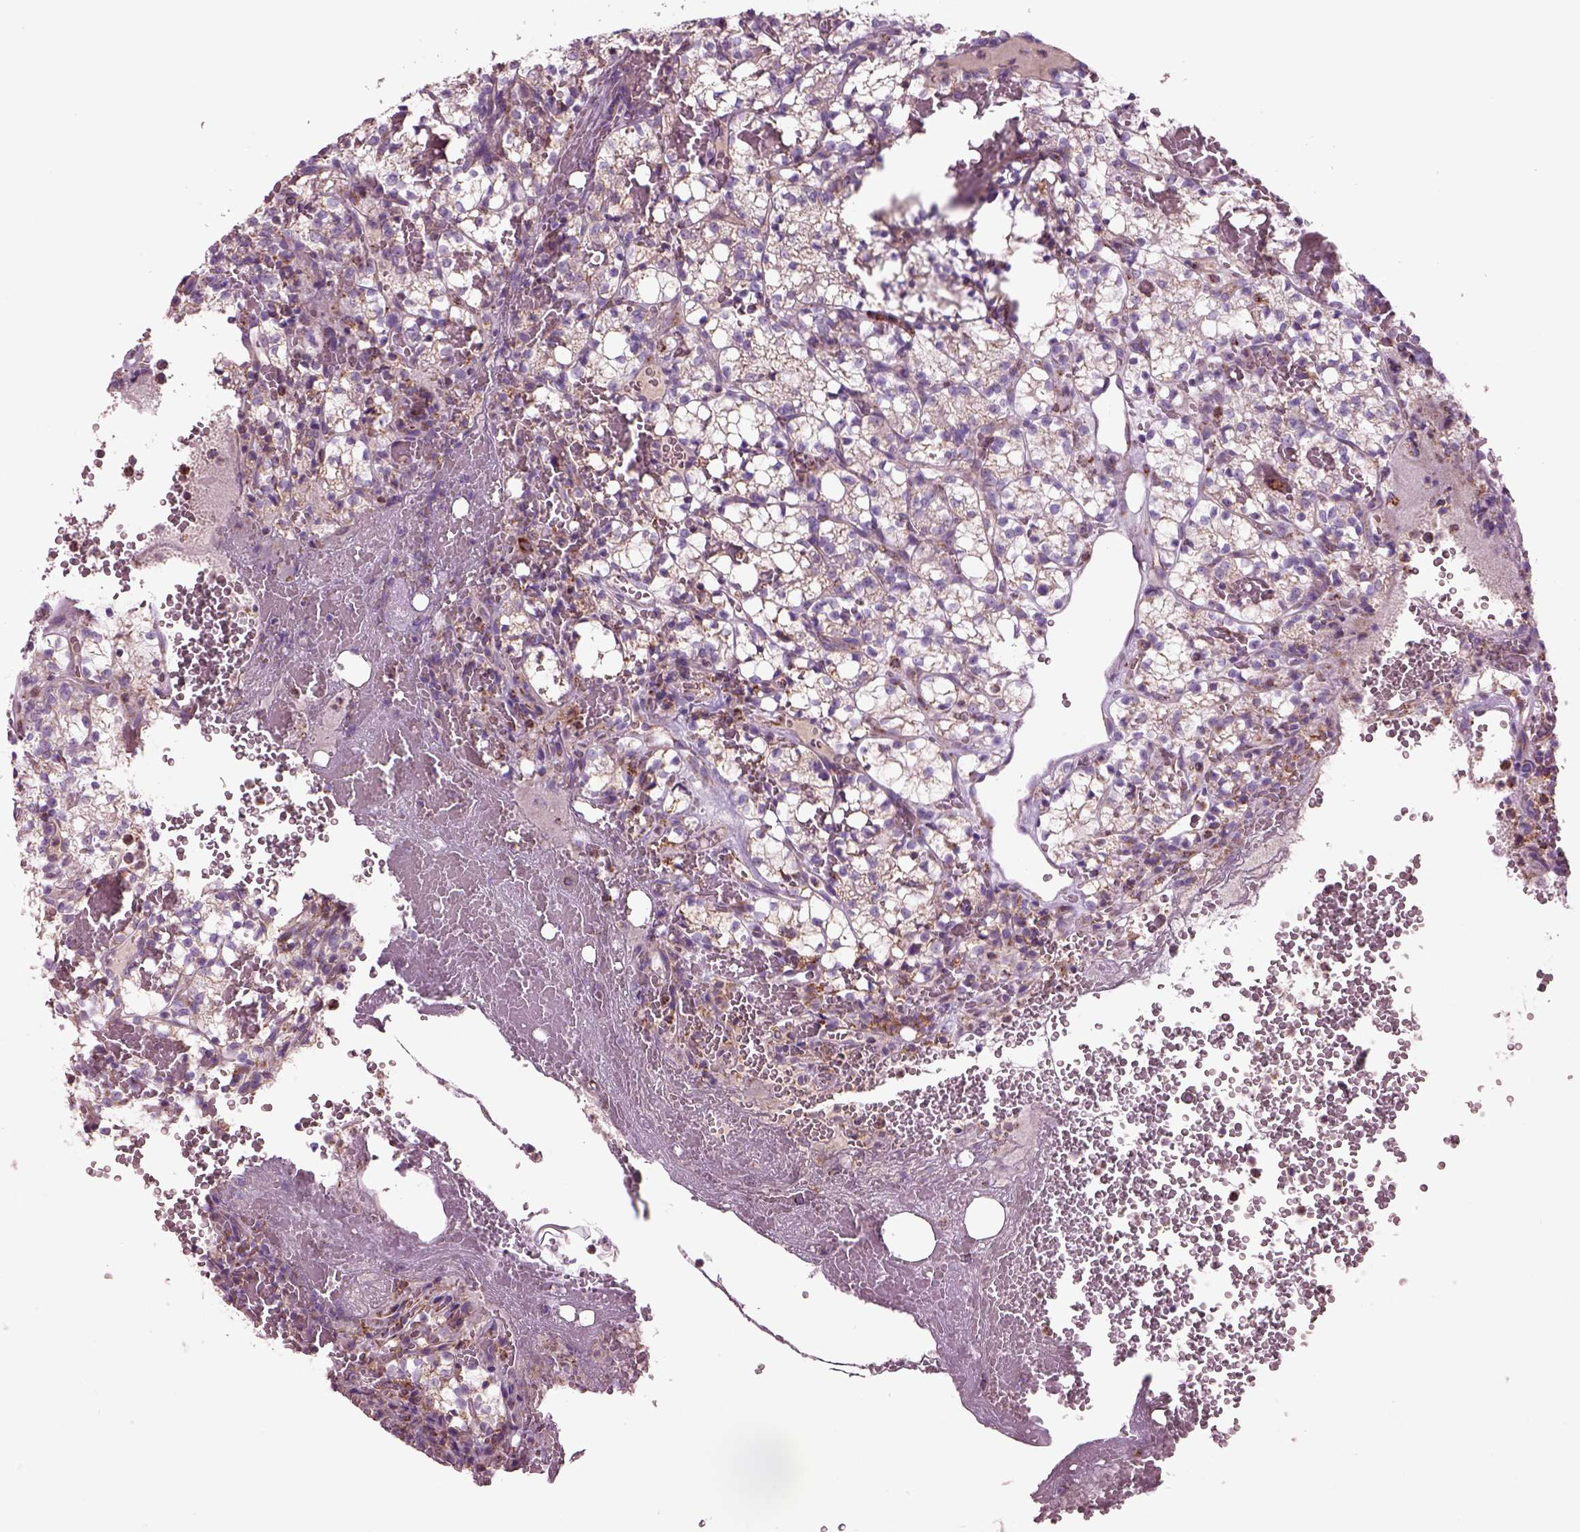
{"staining": {"intensity": "weak", "quantity": ">75%", "location": "cytoplasmic/membranous"}, "tissue": "renal cancer", "cell_type": "Tumor cells", "image_type": "cancer", "snomed": [{"axis": "morphology", "description": "Adenocarcinoma, NOS"}, {"axis": "topography", "description": "Kidney"}], "caption": "High-magnification brightfield microscopy of renal cancer (adenocarcinoma) stained with DAB (3,3'-diaminobenzidine) (brown) and counterstained with hematoxylin (blue). tumor cells exhibit weak cytoplasmic/membranous staining is appreciated in about>75% of cells. The staining was performed using DAB to visualize the protein expression in brown, while the nuclei were stained in blue with hematoxylin (Magnification: 20x).", "gene": "SLC25A24", "patient": {"sex": "female", "age": 69}}